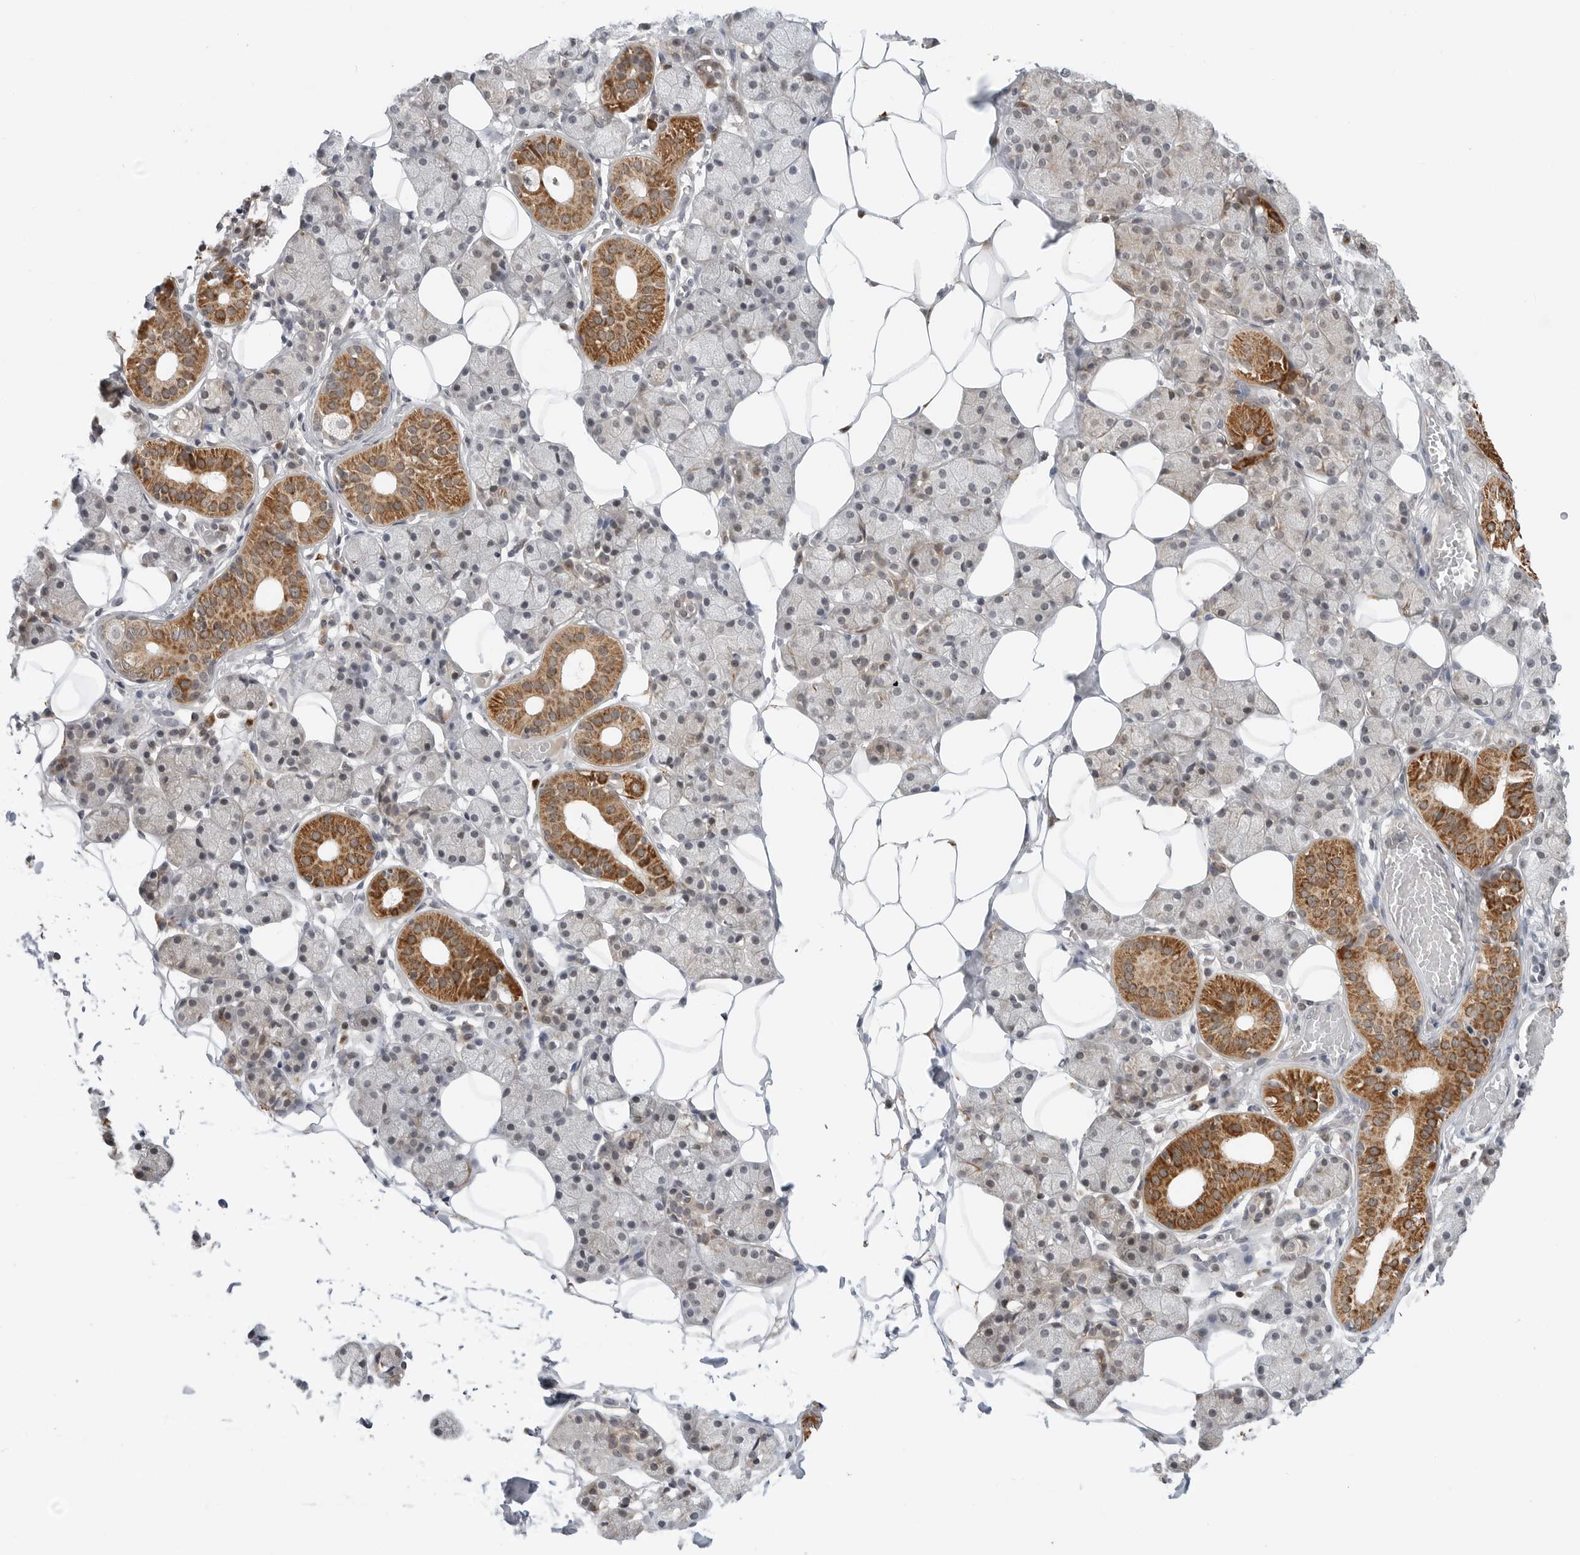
{"staining": {"intensity": "strong", "quantity": "<25%", "location": "cytoplasmic/membranous"}, "tissue": "salivary gland", "cell_type": "Glandular cells", "image_type": "normal", "snomed": [{"axis": "morphology", "description": "Normal tissue, NOS"}, {"axis": "topography", "description": "Salivary gland"}], "caption": "IHC micrograph of unremarkable human salivary gland stained for a protein (brown), which reveals medium levels of strong cytoplasmic/membranous staining in about <25% of glandular cells.", "gene": "PEX2", "patient": {"sex": "female", "age": 33}}